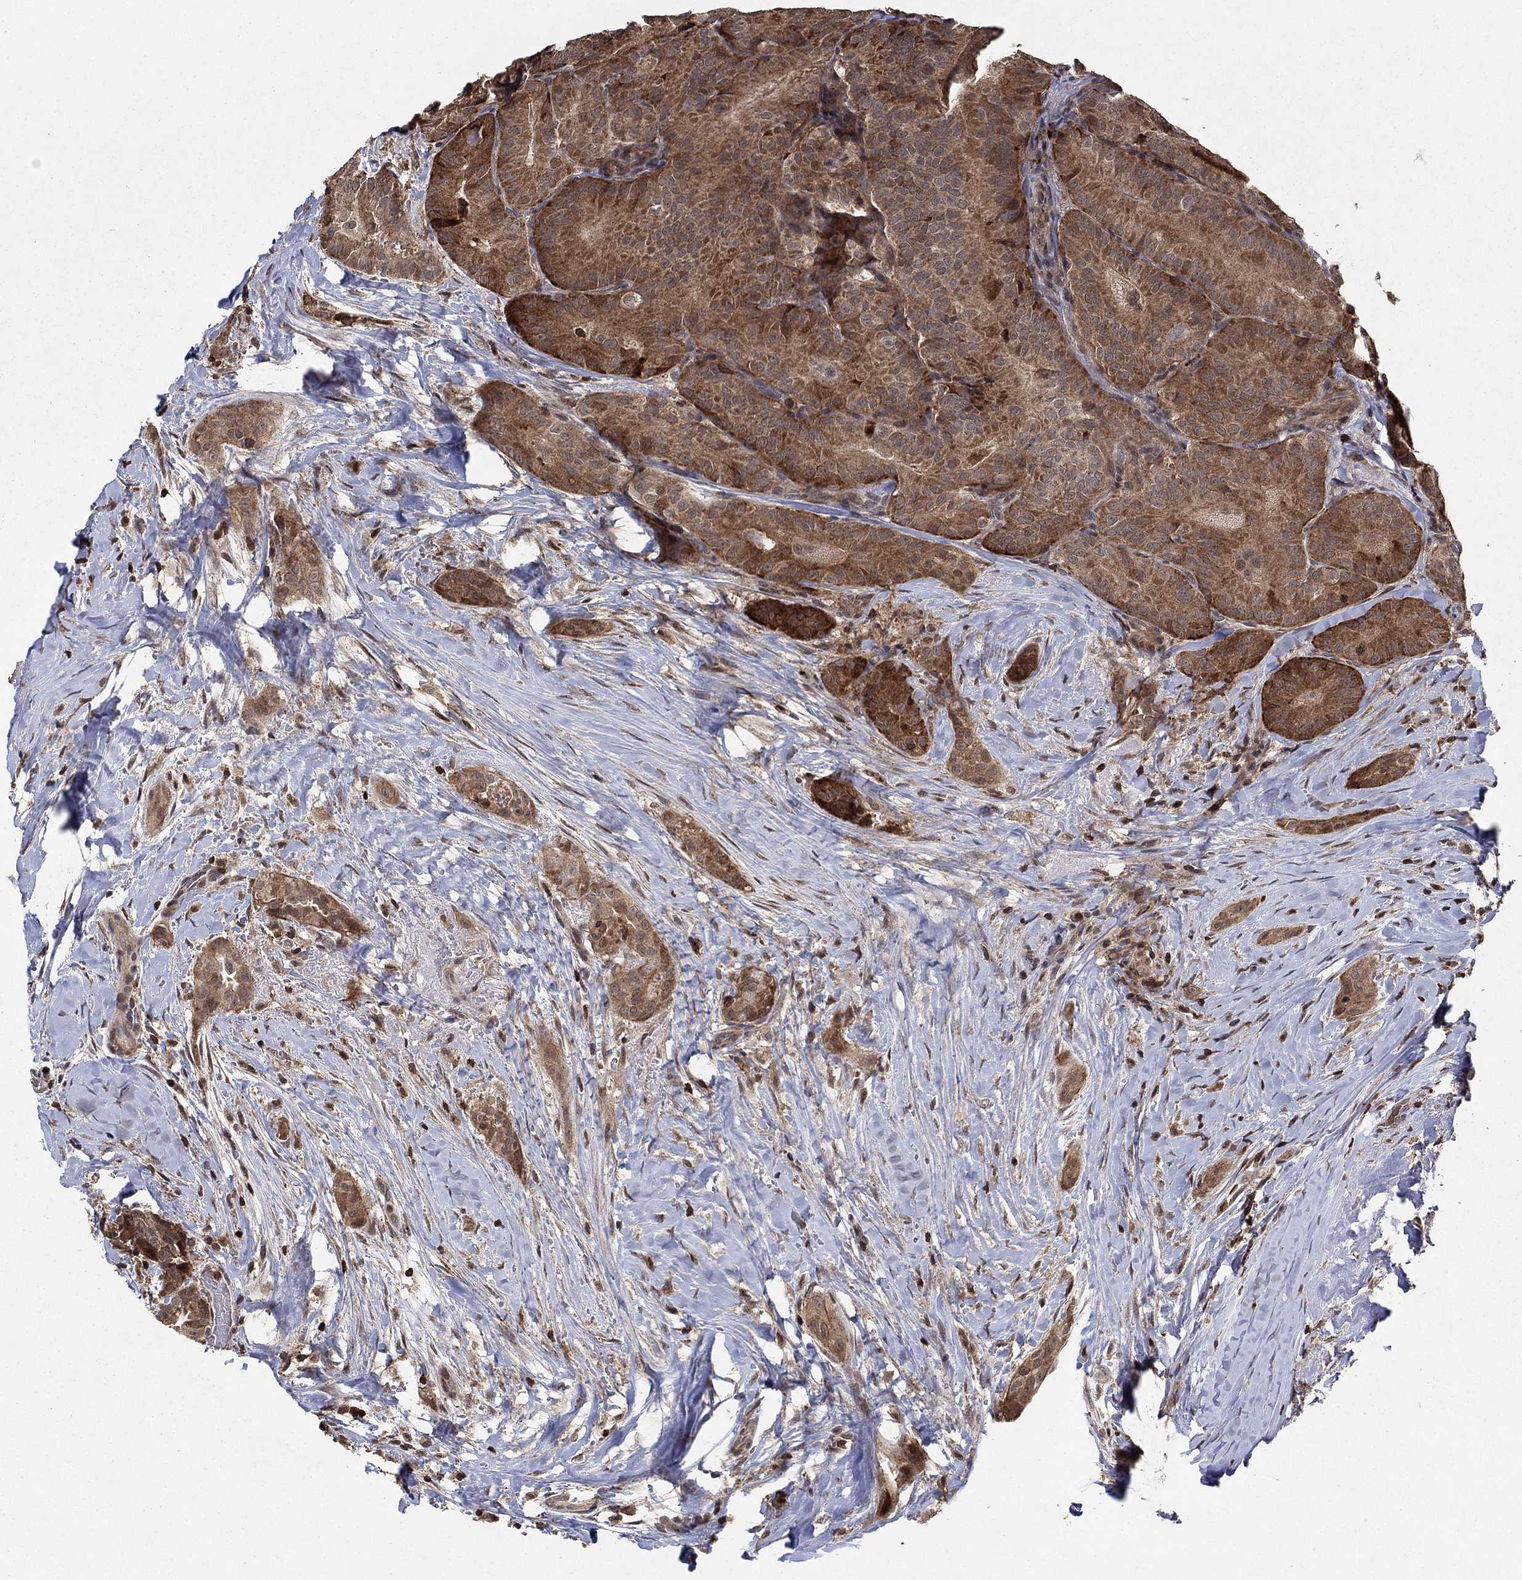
{"staining": {"intensity": "moderate", "quantity": ">75%", "location": "cytoplasmic/membranous"}, "tissue": "thyroid cancer", "cell_type": "Tumor cells", "image_type": "cancer", "snomed": [{"axis": "morphology", "description": "Papillary adenocarcinoma, NOS"}, {"axis": "topography", "description": "Thyroid gland"}], "caption": "Human thyroid cancer stained with a brown dye reveals moderate cytoplasmic/membranous positive positivity in about >75% of tumor cells.", "gene": "CCDC66", "patient": {"sex": "male", "age": 61}}